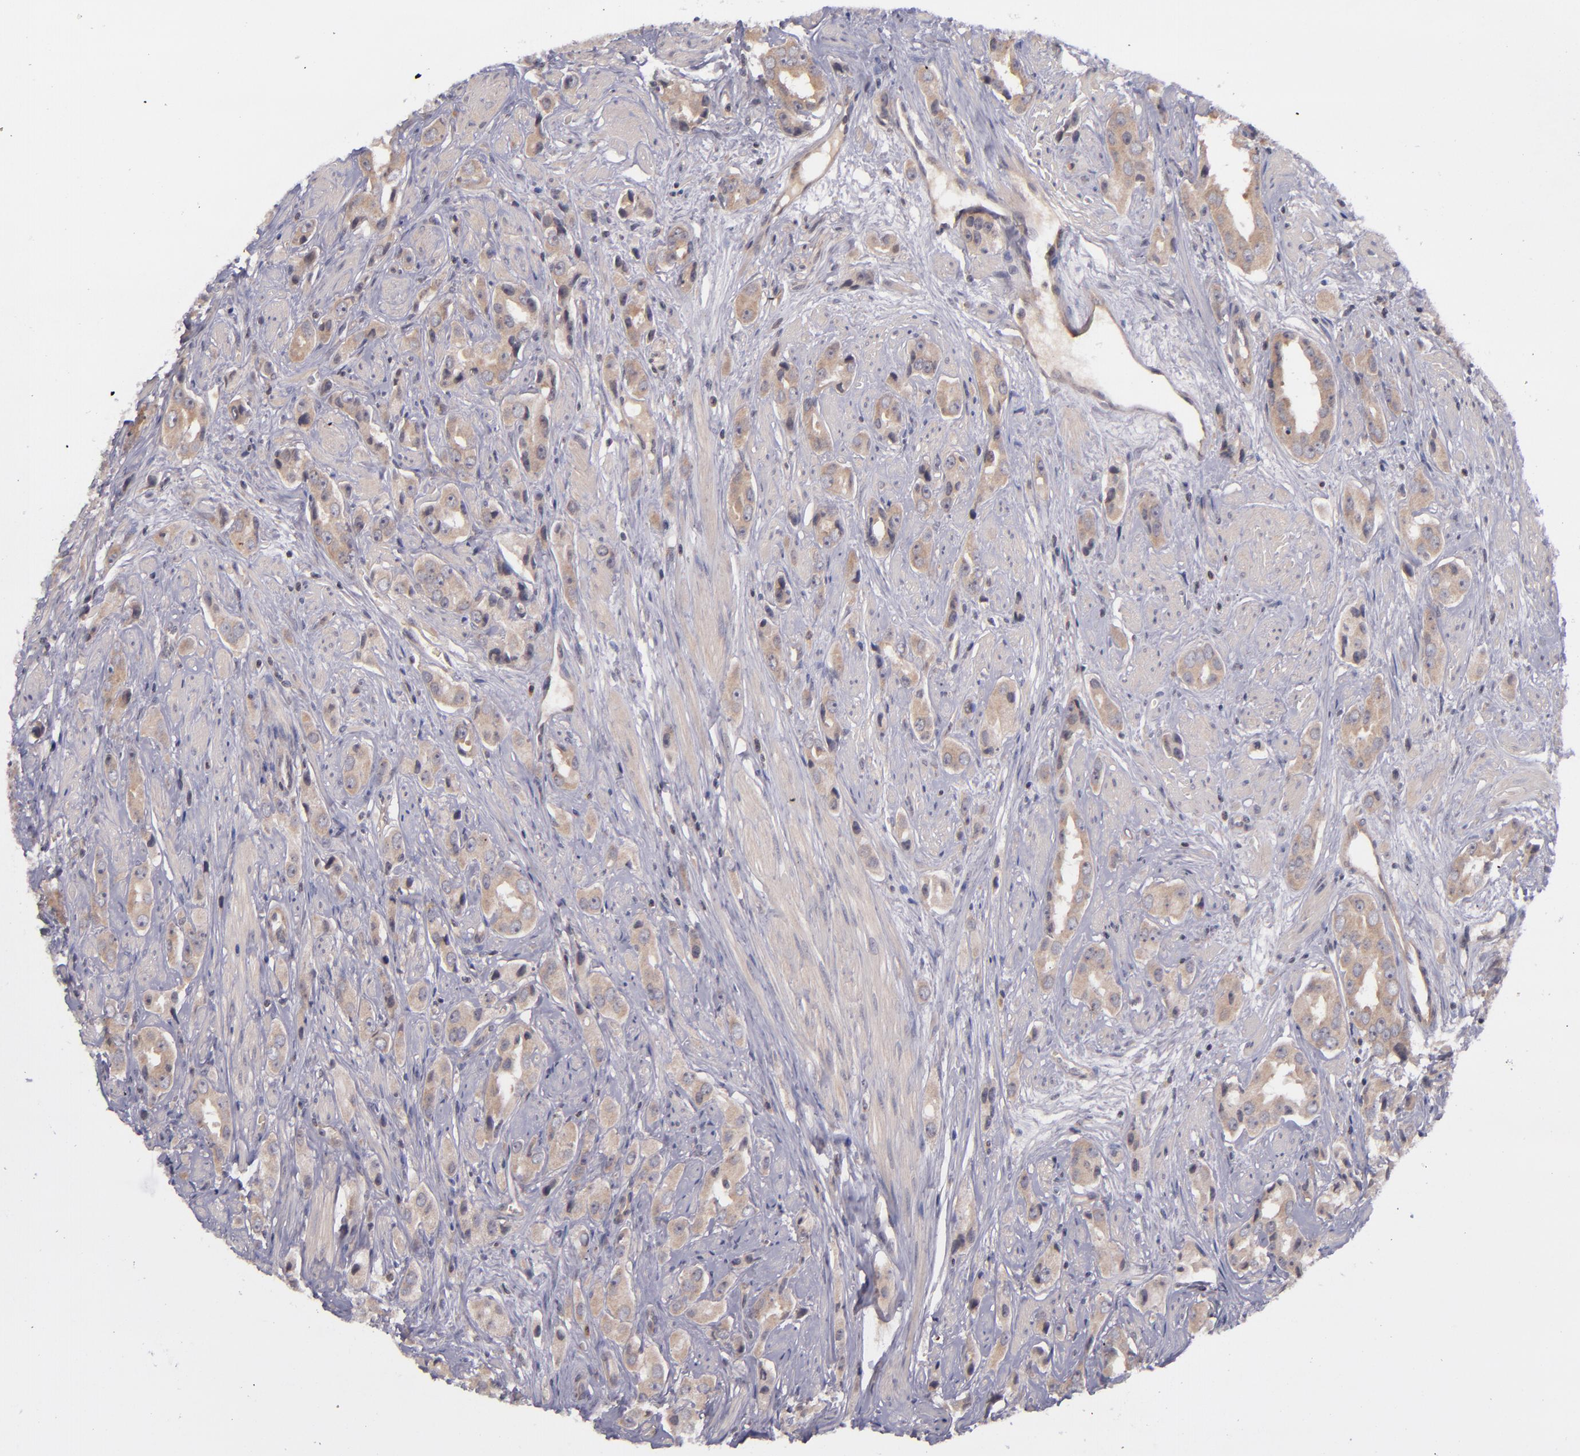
{"staining": {"intensity": "weak", "quantity": ">75%", "location": "cytoplasmic/membranous"}, "tissue": "prostate cancer", "cell_type": "Tumor cells", "image_type": "cancer", "snomed": [{"axis": "morphology", "description": "Adenocarcinoma, Medium grade"}, {"axis": "topography", "description": "Prostate"}], "caption": "Tumor cells reveal low levels of weak cytoplasmic/membranous staining in about >75% of cells in human prostate cancer.", "gene": "TSC2", "patient": {"sex": "male", "age": 53}}